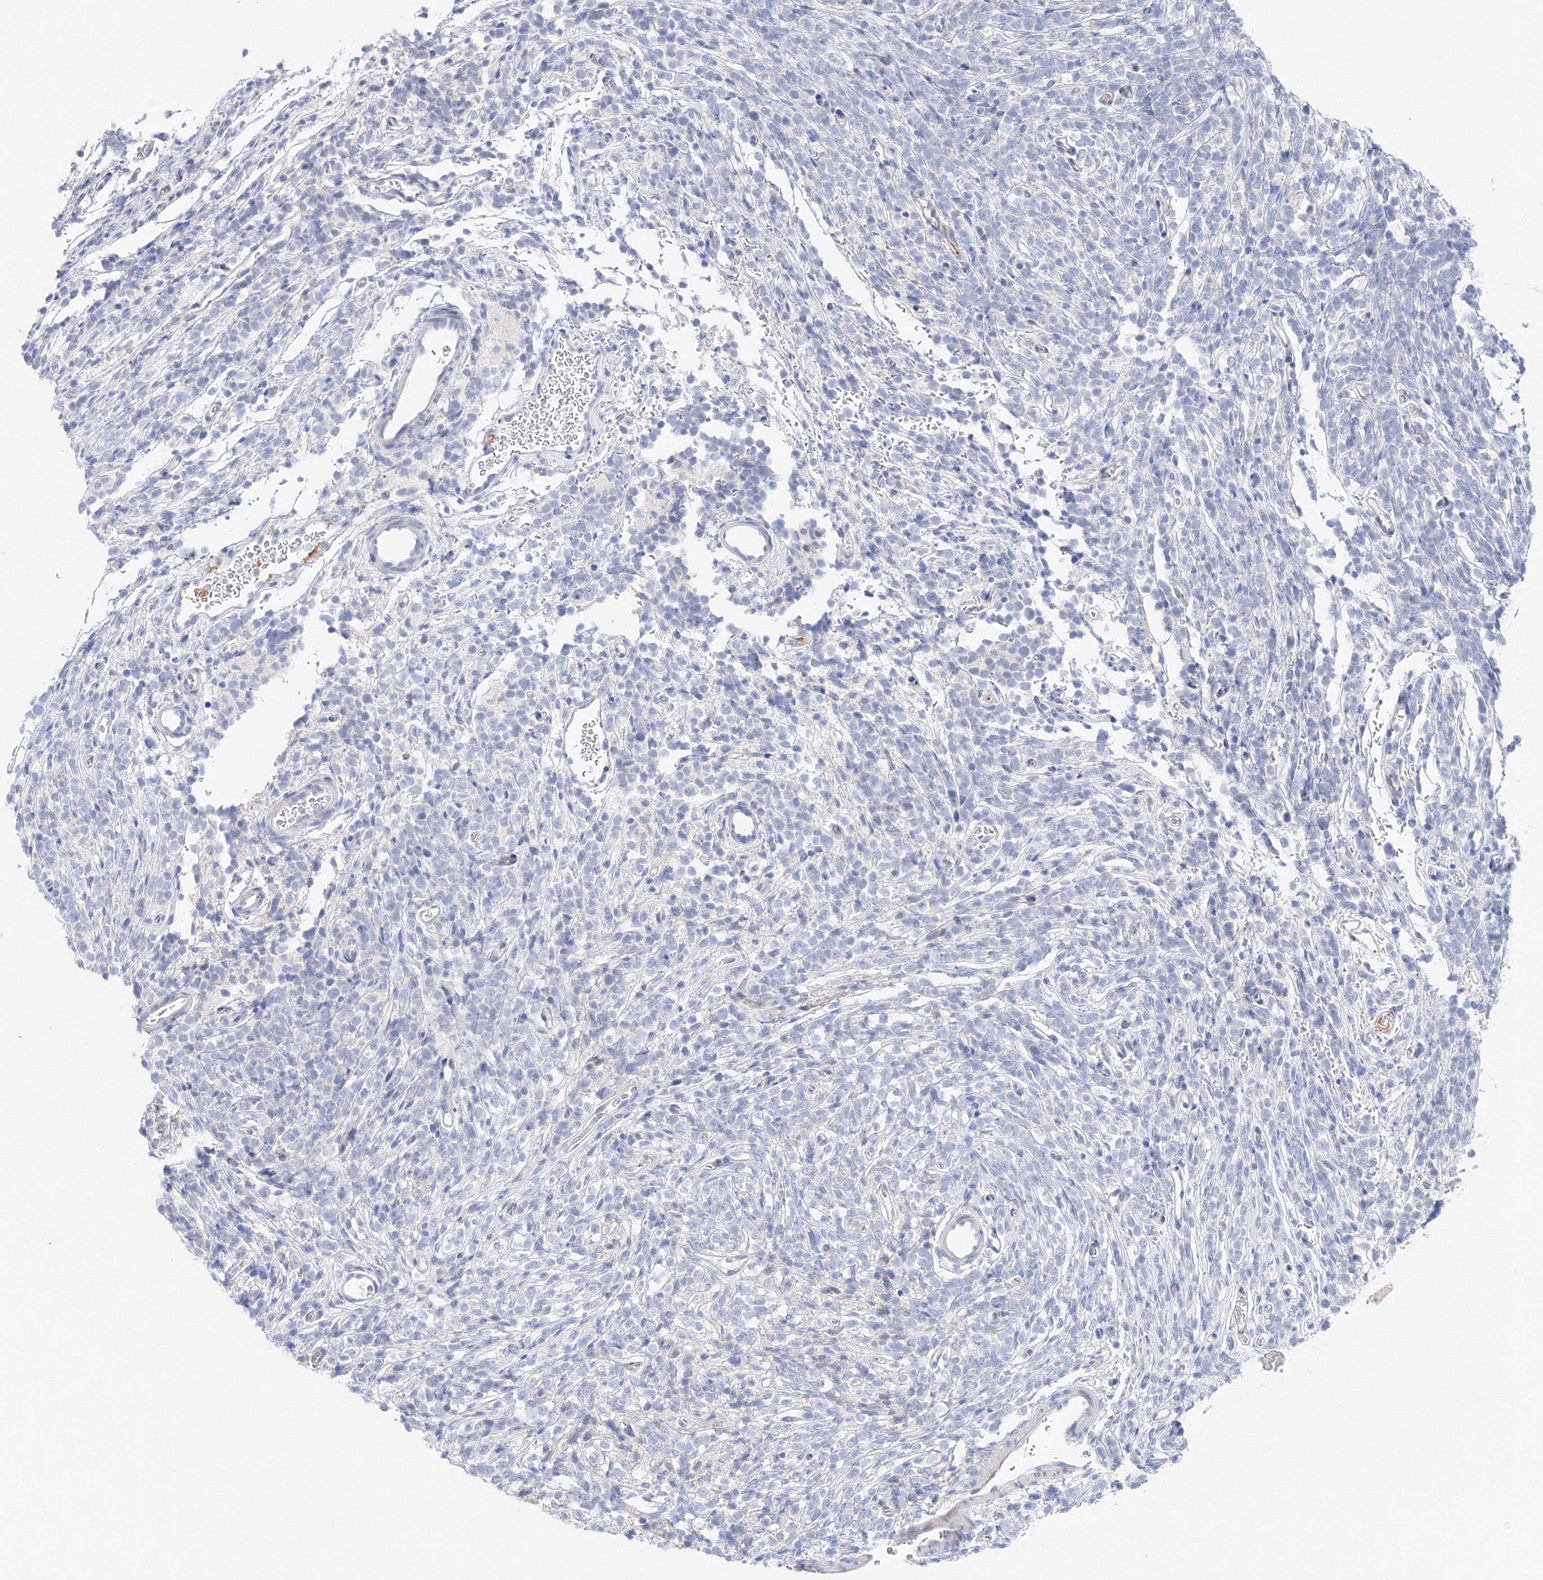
{"staining": {"intensity": "negative", "quantity": "none", "location": "none"}, "tissue": "glioma", "cell_type": "Tumor cells", "image_type": "cancer", "snomed": [{"axis": "morphology", "description": "Glioma, malignant, Low grade"}, {"axis": "topography", "description": "Brain"}], "caption": "A photomicrograph of glioma stained for a protein displays no brown staining in tumor cells.", "gene": "TAMM41", "patient": {"sex": "female", "age": 1}}